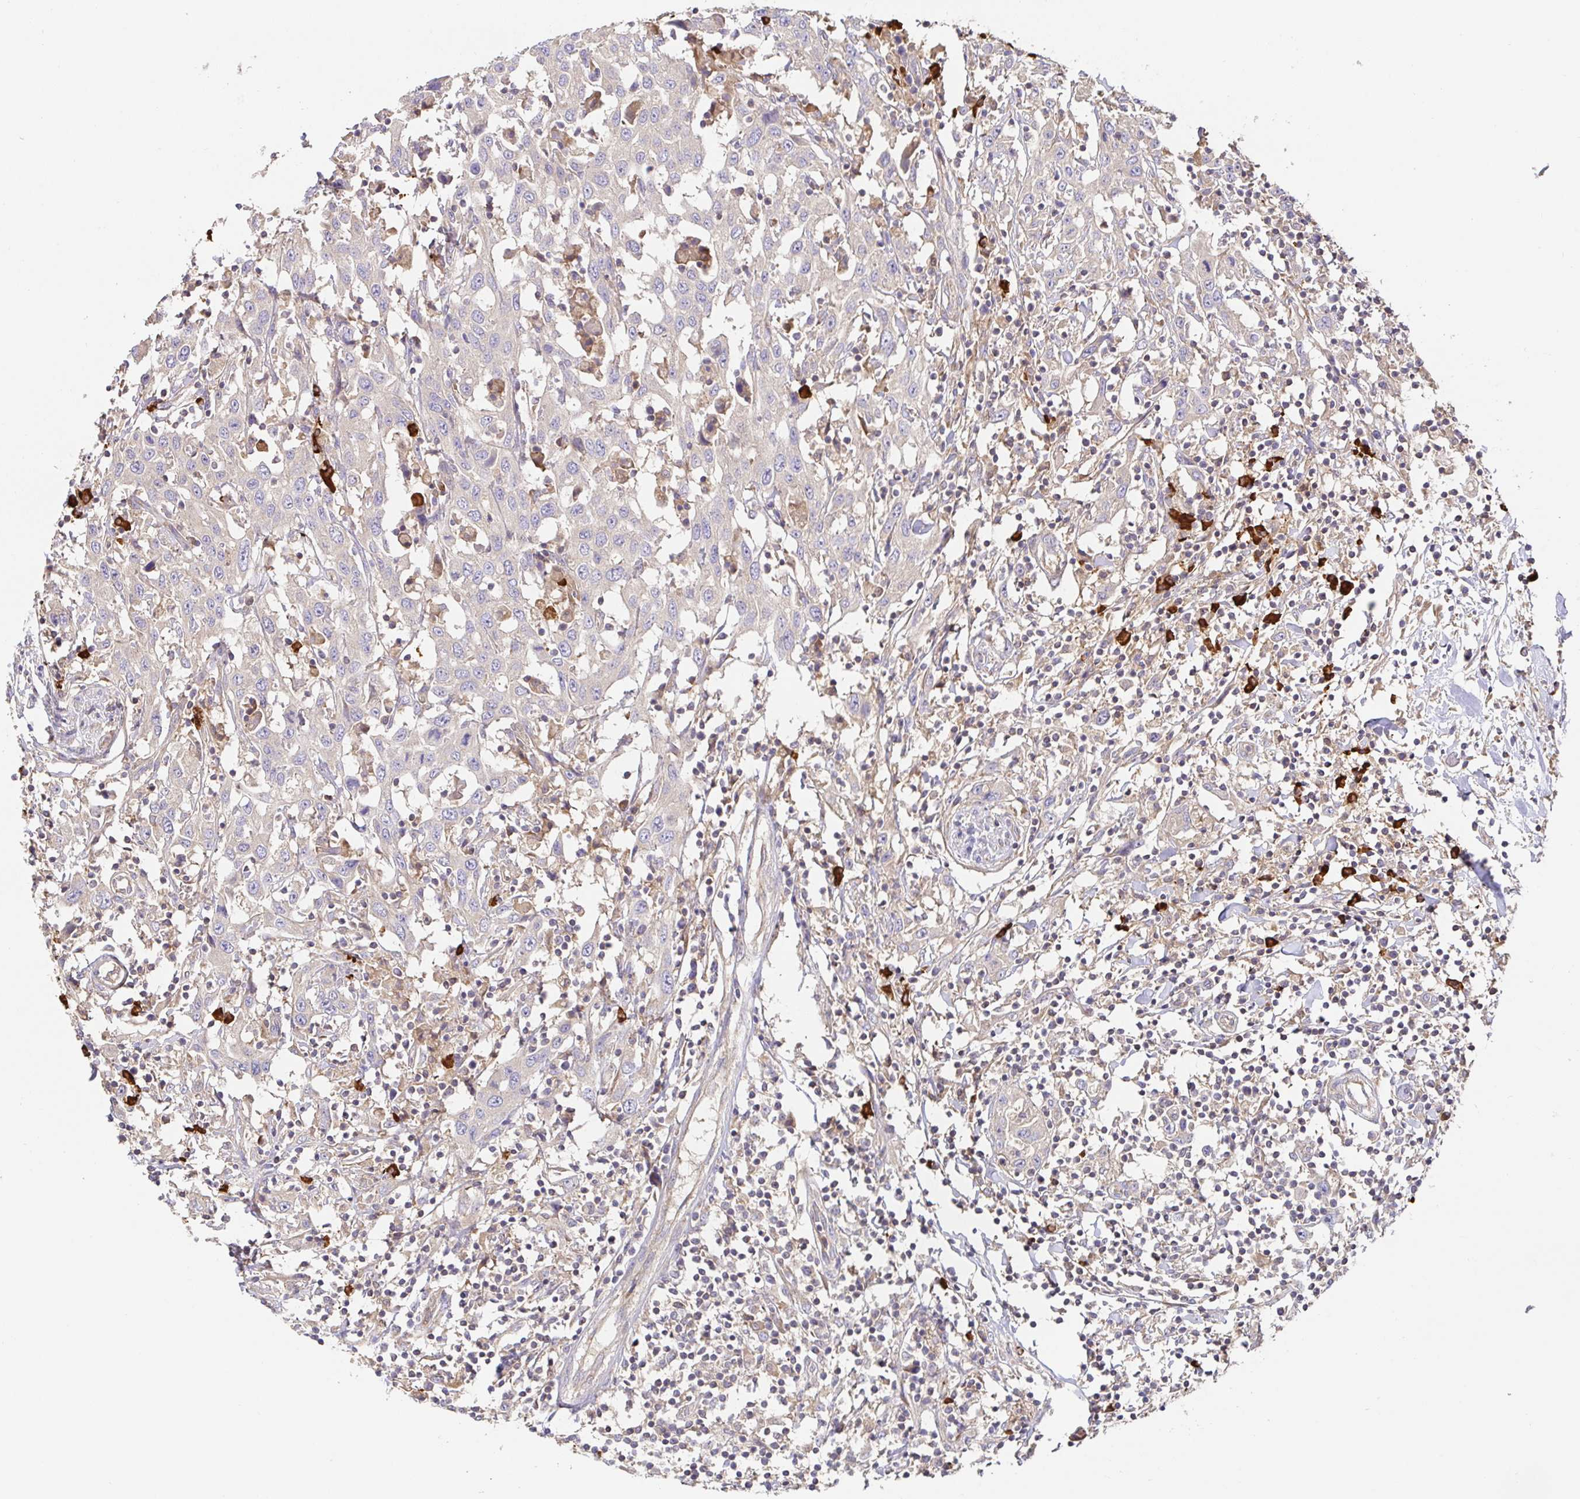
{"staining": {"intensity": "negative", "quantity": "none", "location": "none"}, "tissue": "urothelial cancer", "cell_type": "Tumor cells", "image_type": "cancer", "snomed": [{"axis": "morphology", "description": "Urothelial carcinoma, High grade"}, {"axis": "topography", "description": "Urinary bladder"}], "caption": "Urothelial cancer stained for a protein using IHC exhibits no staining tumor cells.", "gene": "HAGH", "patient": {"sex": "male", "age": 61}}